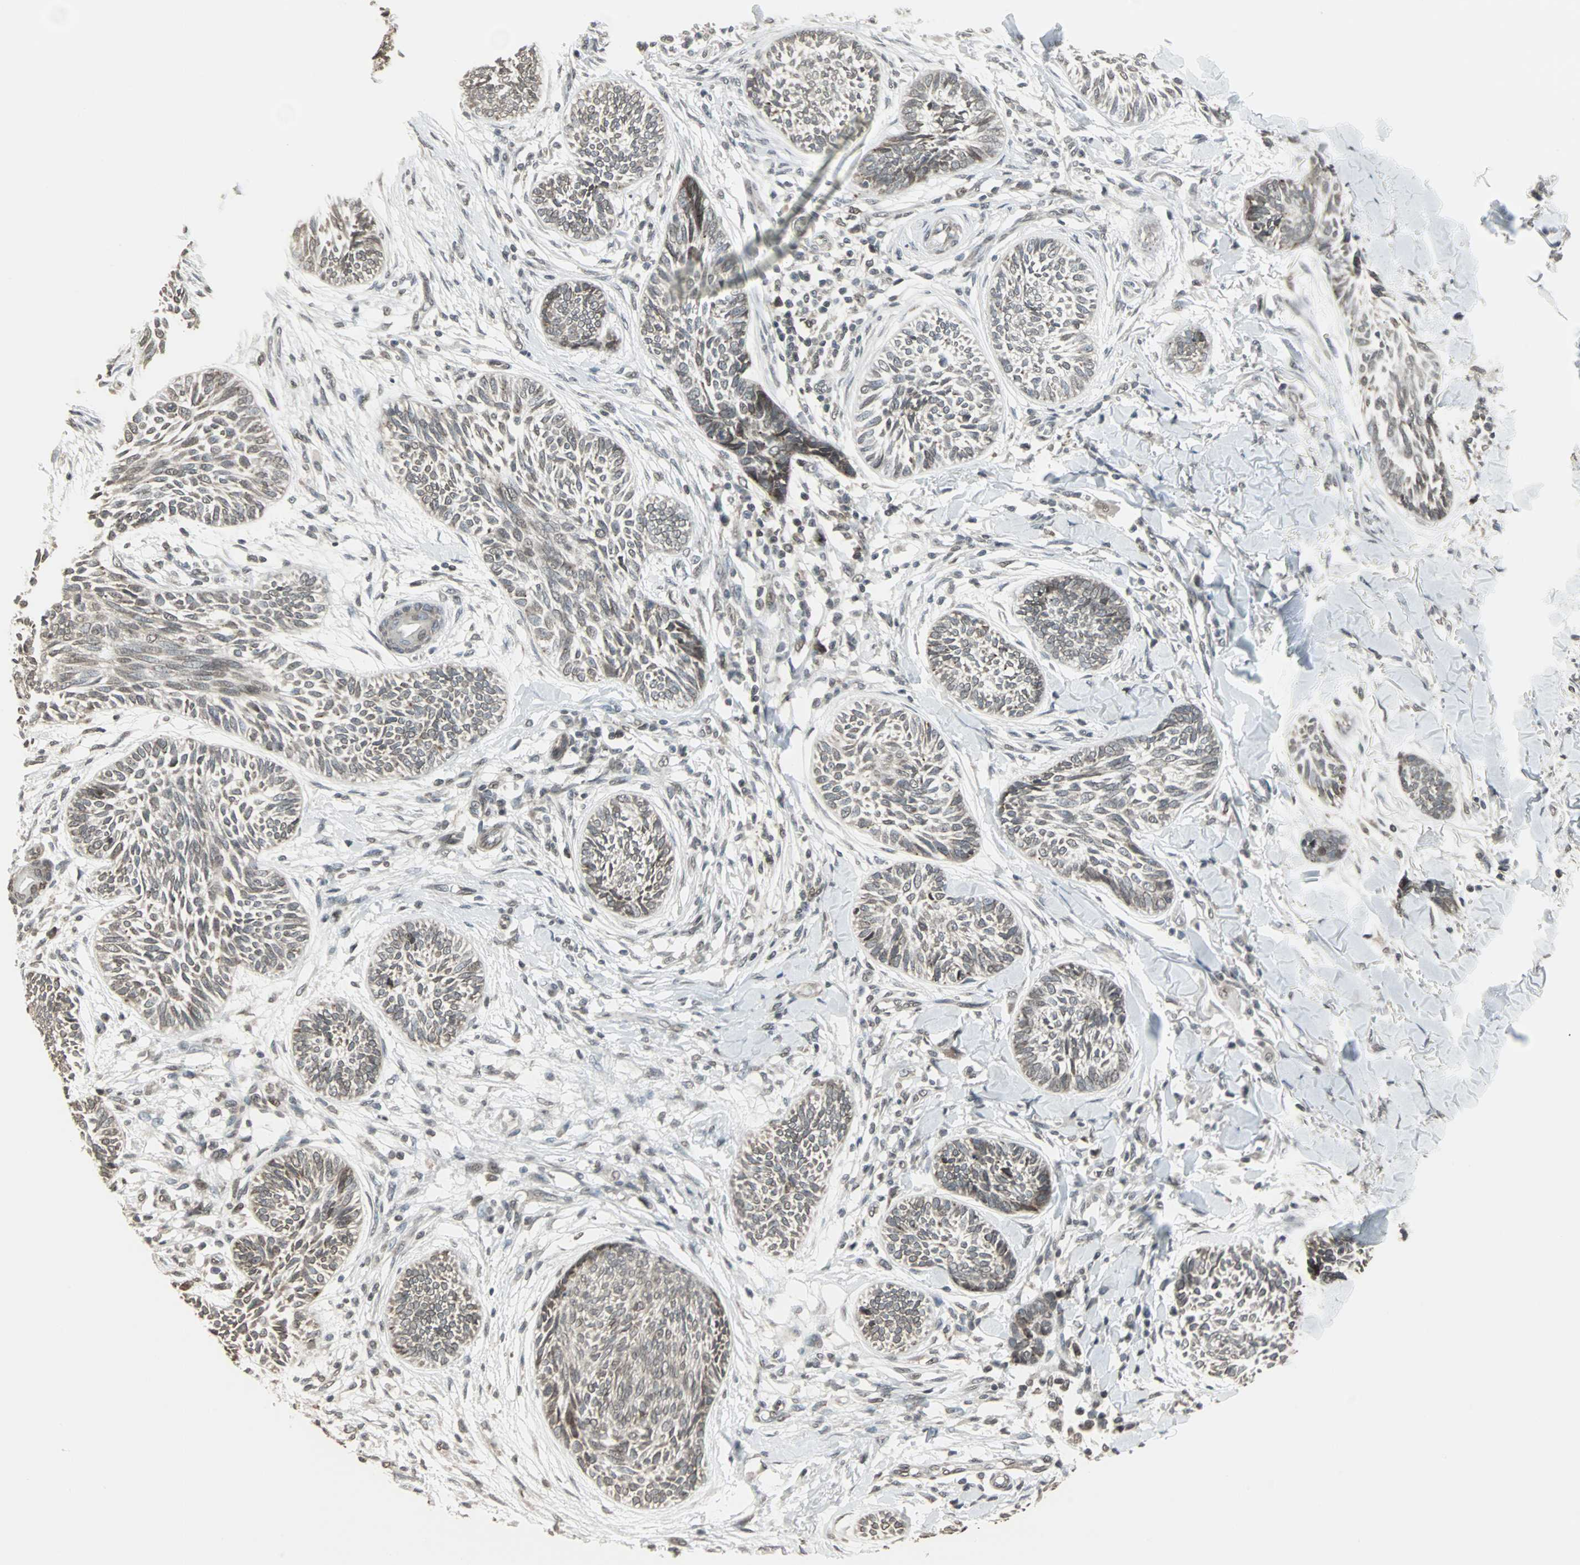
{"staining": {"intensity": "weak", "quantity": "<25%", "location": "cytoplasmic/membranous"}, "tissue": "skin cancer", "cell_type": "Tumor cells", "image_type": "cancer", "snomed": [{"axis": "morphology", "description": "Papilloma, NOS"}, {"axis": "morphology", "description": "Basal cell carcinoma"}, {"axis": "topography", "description": "Skin"}], "caption": "Immunohistochemistry (IHC) micrograph of neoplastic tissue: human skin basal cell carcinoma stained with DAB (3,3'-diaminobenzidine) reveals no significant protein staining in tumor cells. (Brightfield microscopy of DAB IHC at high magnification).", "gene": "CBLC", "patient": {"sex": "male", "age": 87}}